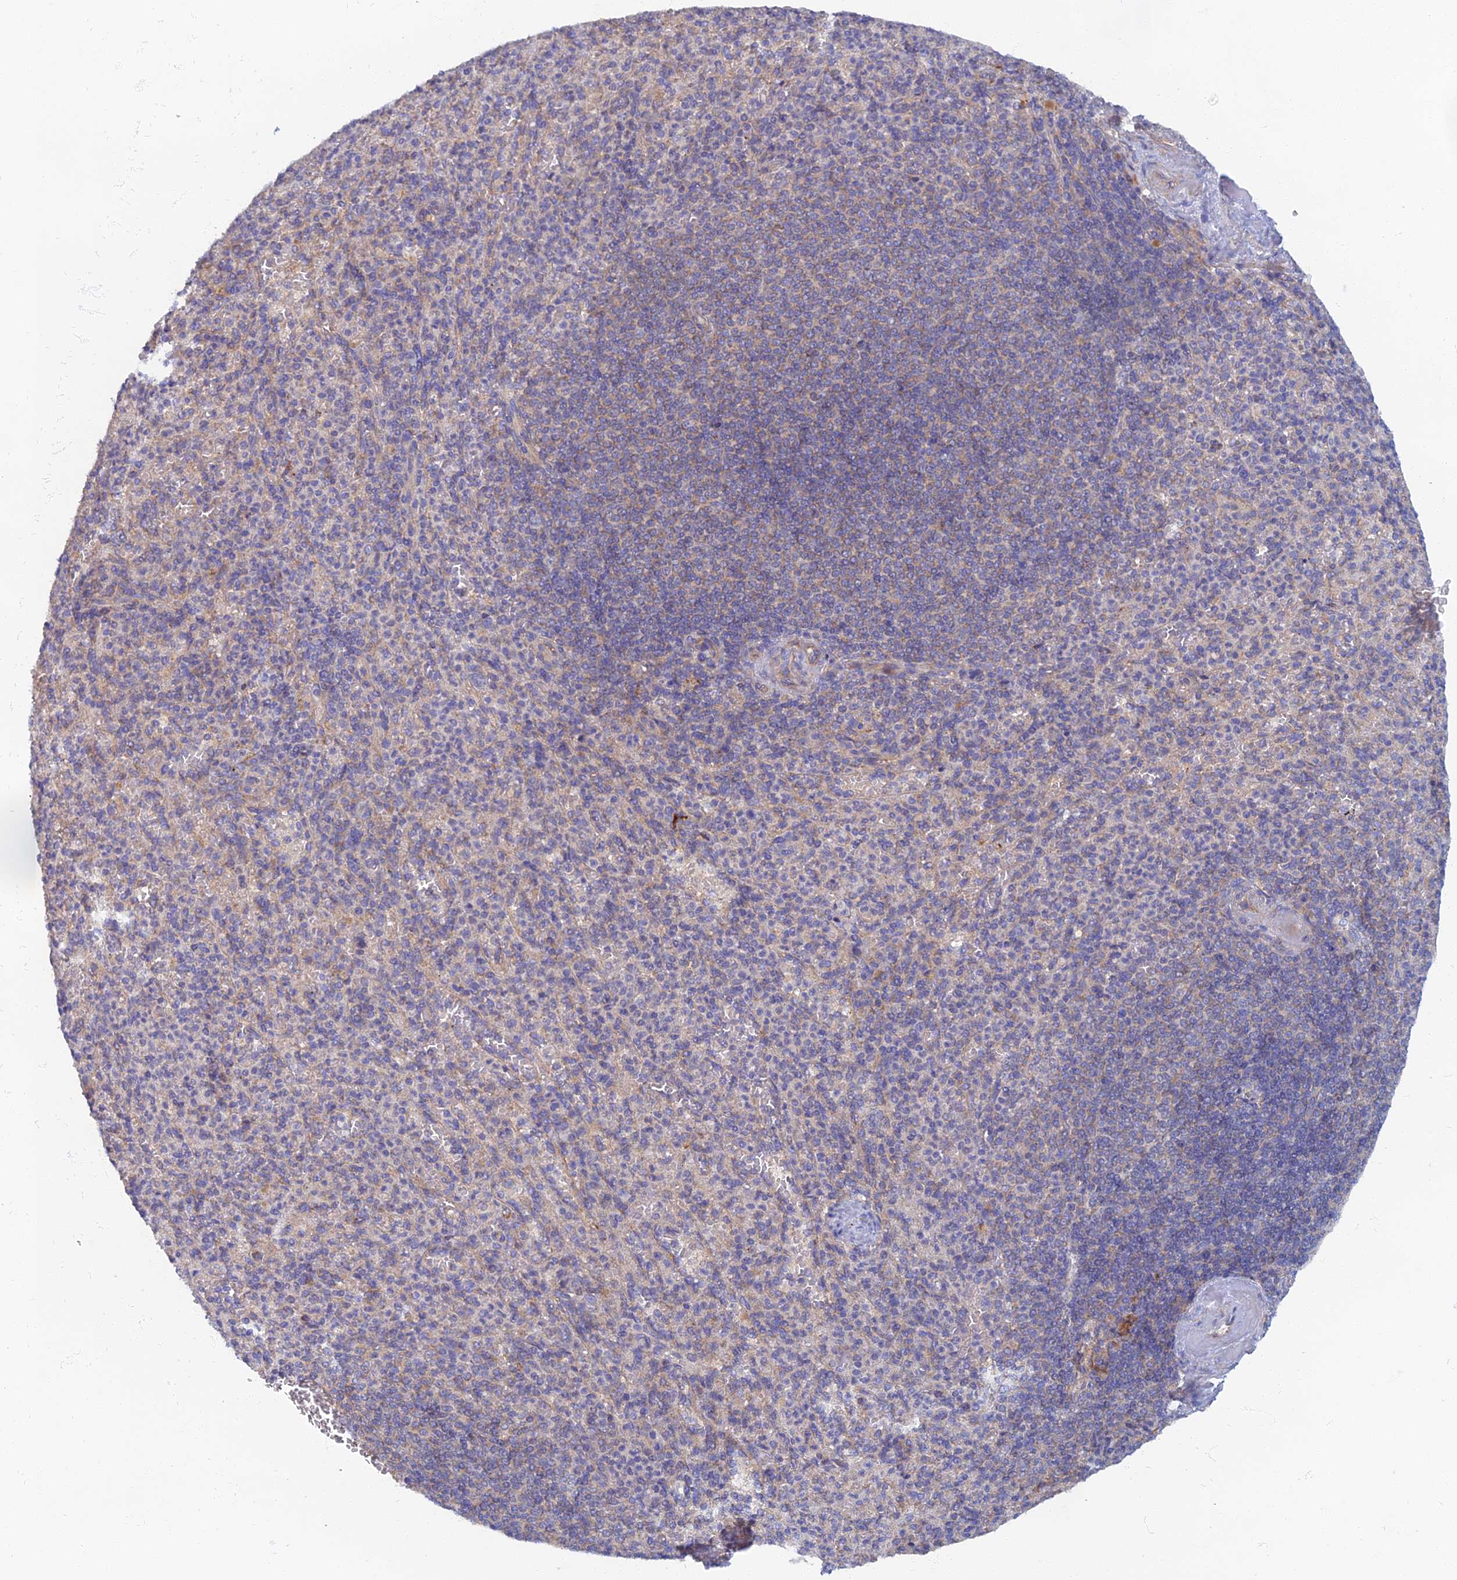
{"staining": {"intensity": "negative", "quantity": "none", "location": "none"}, "tissue": "spleen", "cell_type": "Cells in red pulp", "image_type": "normal", "snomed": [{"axis": "morphology", "description": "Normal tissue, NOS"}, {"axis": "topography", "description": "Spleen"}], "caption": "Spleen stained for a protein using immunohistochemistry displays no expression cells in red pulp.", "gene": "TMEM44", "patient": {"sex": "female", "age": 74}}